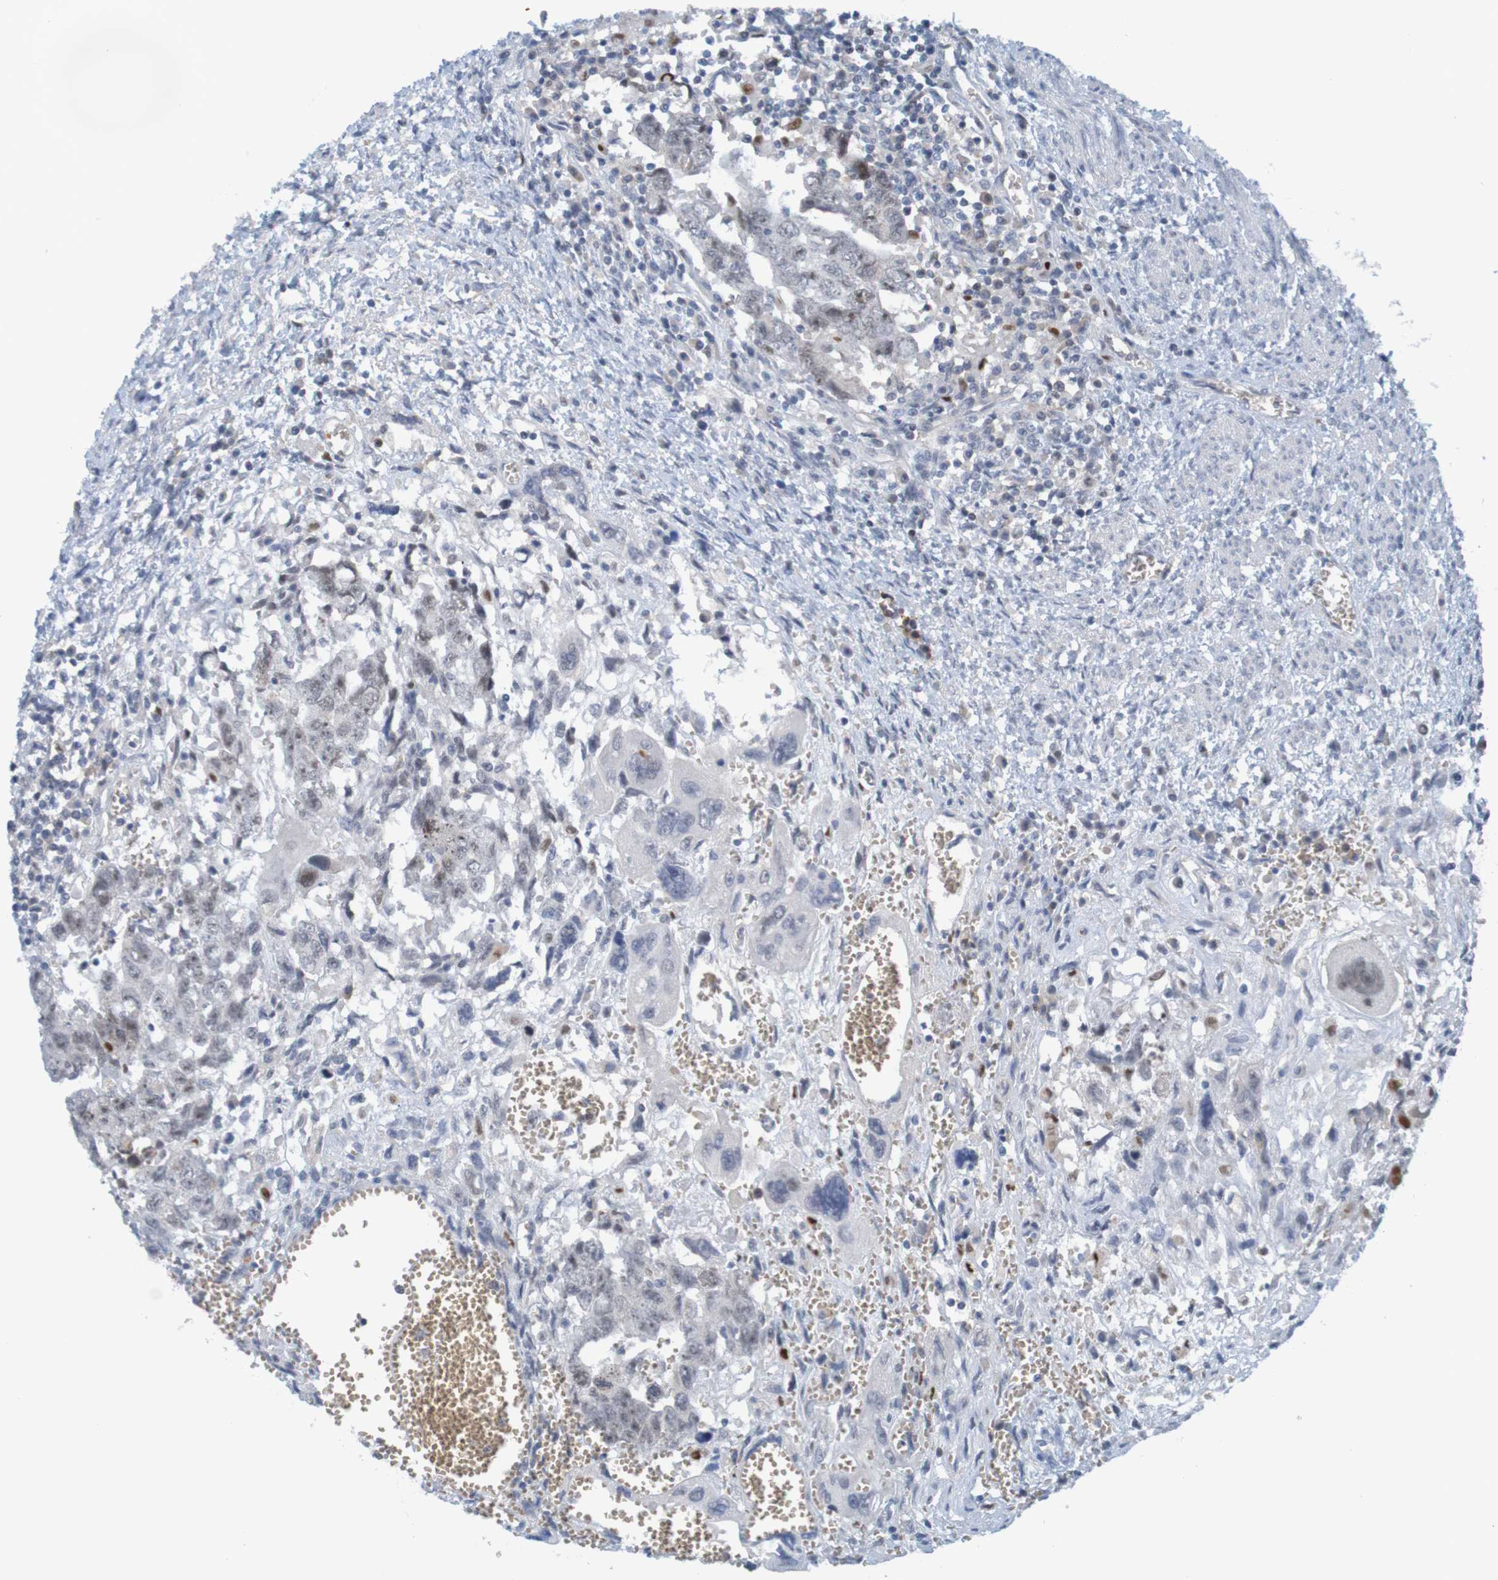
{"staining": {"intensity": "negative", "quantity": "none", "location": "none"}, "tissue": "testis cancer", "cell_type": "Tumor cells", "image_type": "cancer", "snomed": [{"axis": "morphology", "description": "Carcinoma, Embryonal, NOS"}, {"axis": "topography", "description": "Testis"}], "caption": "Tumor cells show no significant protein expression in testis cancer. Nuclei are stained in blue.", "gene": "USP36", "patient": {"sex": "male", "age": 28}}